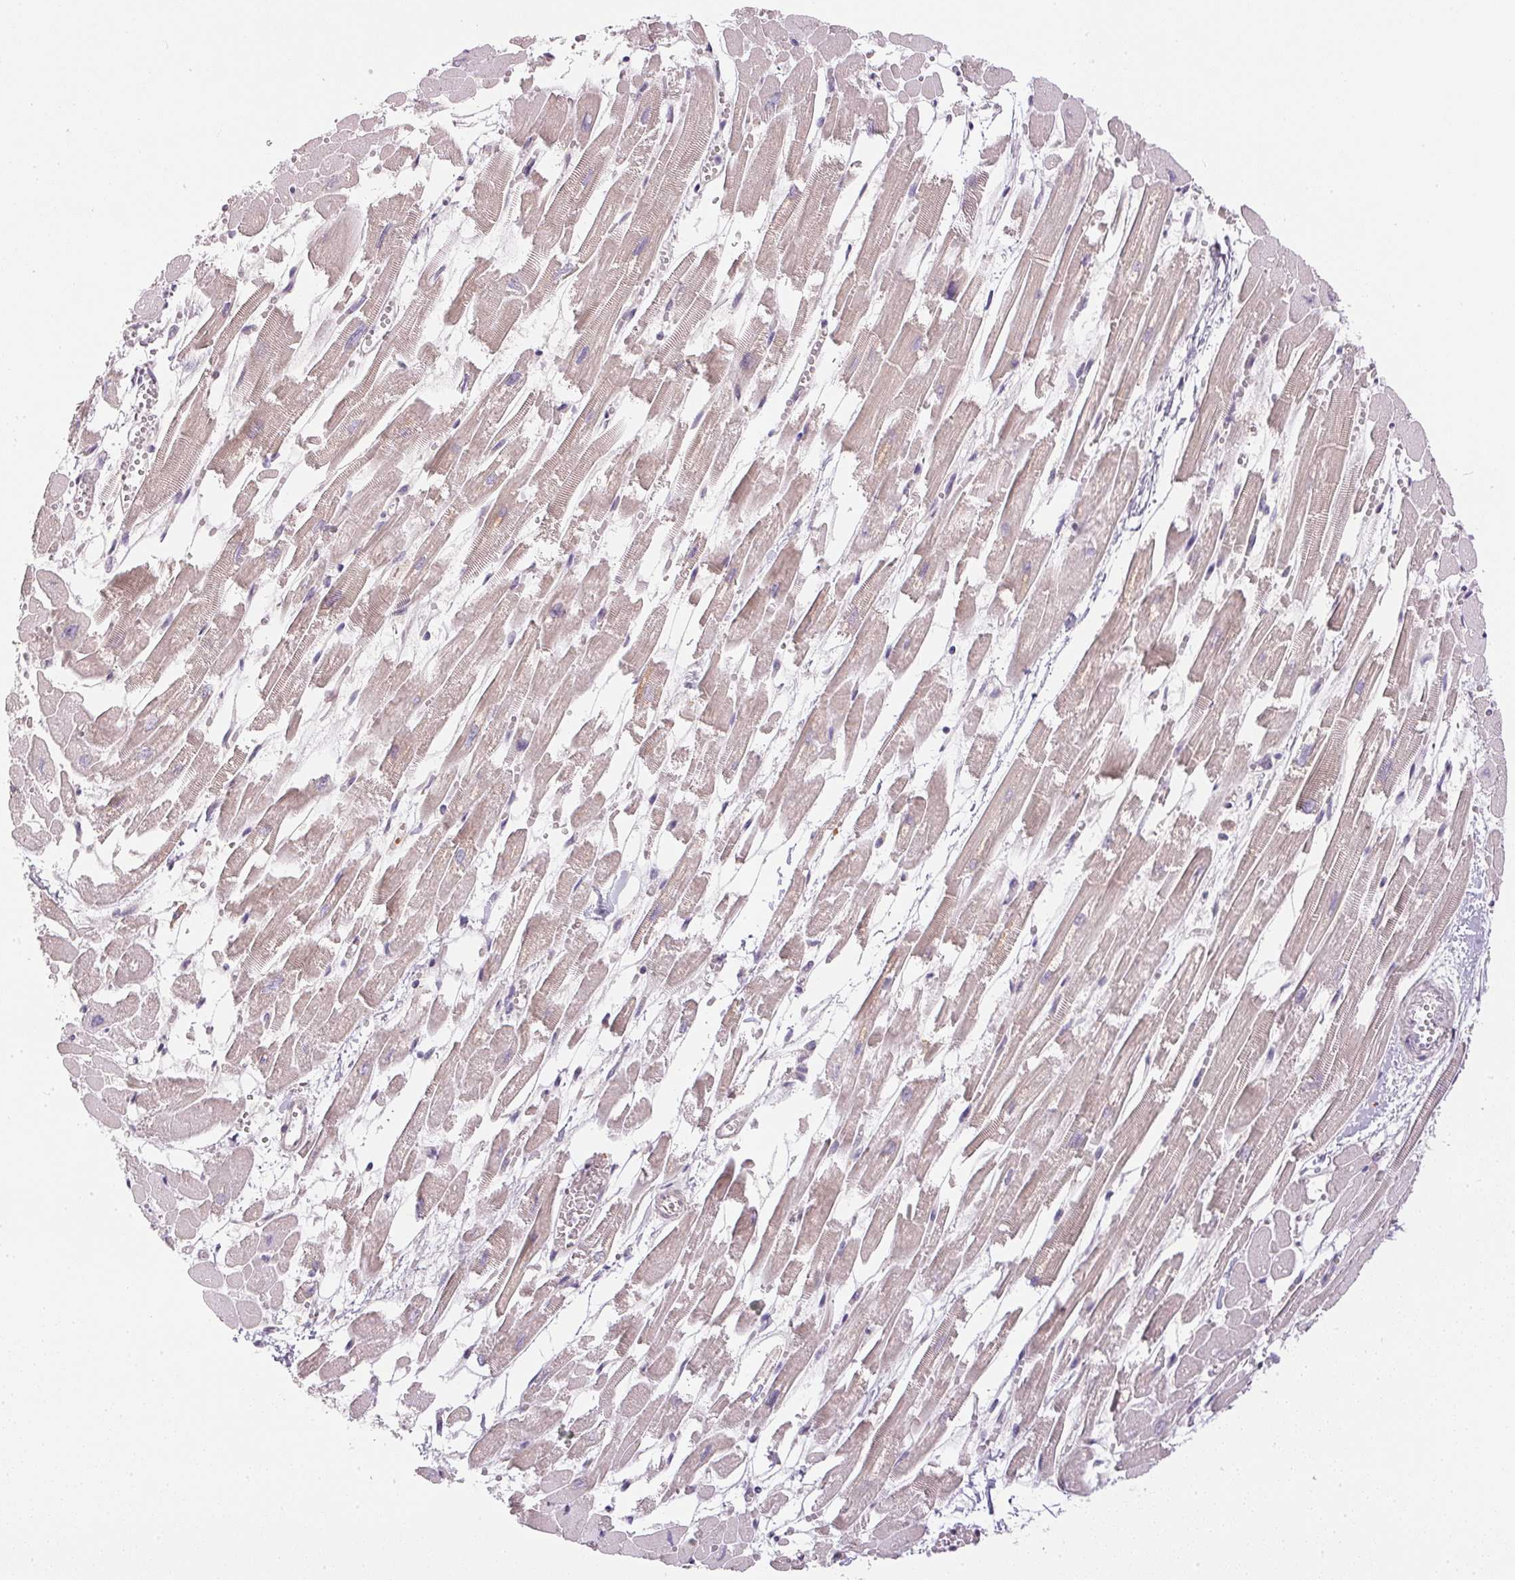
{"staining": {"intensity": "weak", "quantity": "25%-75%", "location": "cytoplasmic/membranous"}, "tissue": "heart muscle", "cell_type": "Cardiomyocytes", "image_type": "normal", "snomed": [{"axis": "morphology", "description": "Normal tissue, NOS"}, {"axis": "topography", "description": "Heart"}], "caption": "High-power microscopy captured an immunohistochemistry (IHC) image of normal heart muscle, revealing weak cytoplasmic/membranous expression in about 25%-75% of cardiomyocytes. (Brightfield microscopy of DAB IHC at high magnification).", "gene": "TTC23L", "patient": {"sex": "female", "age": 52}}